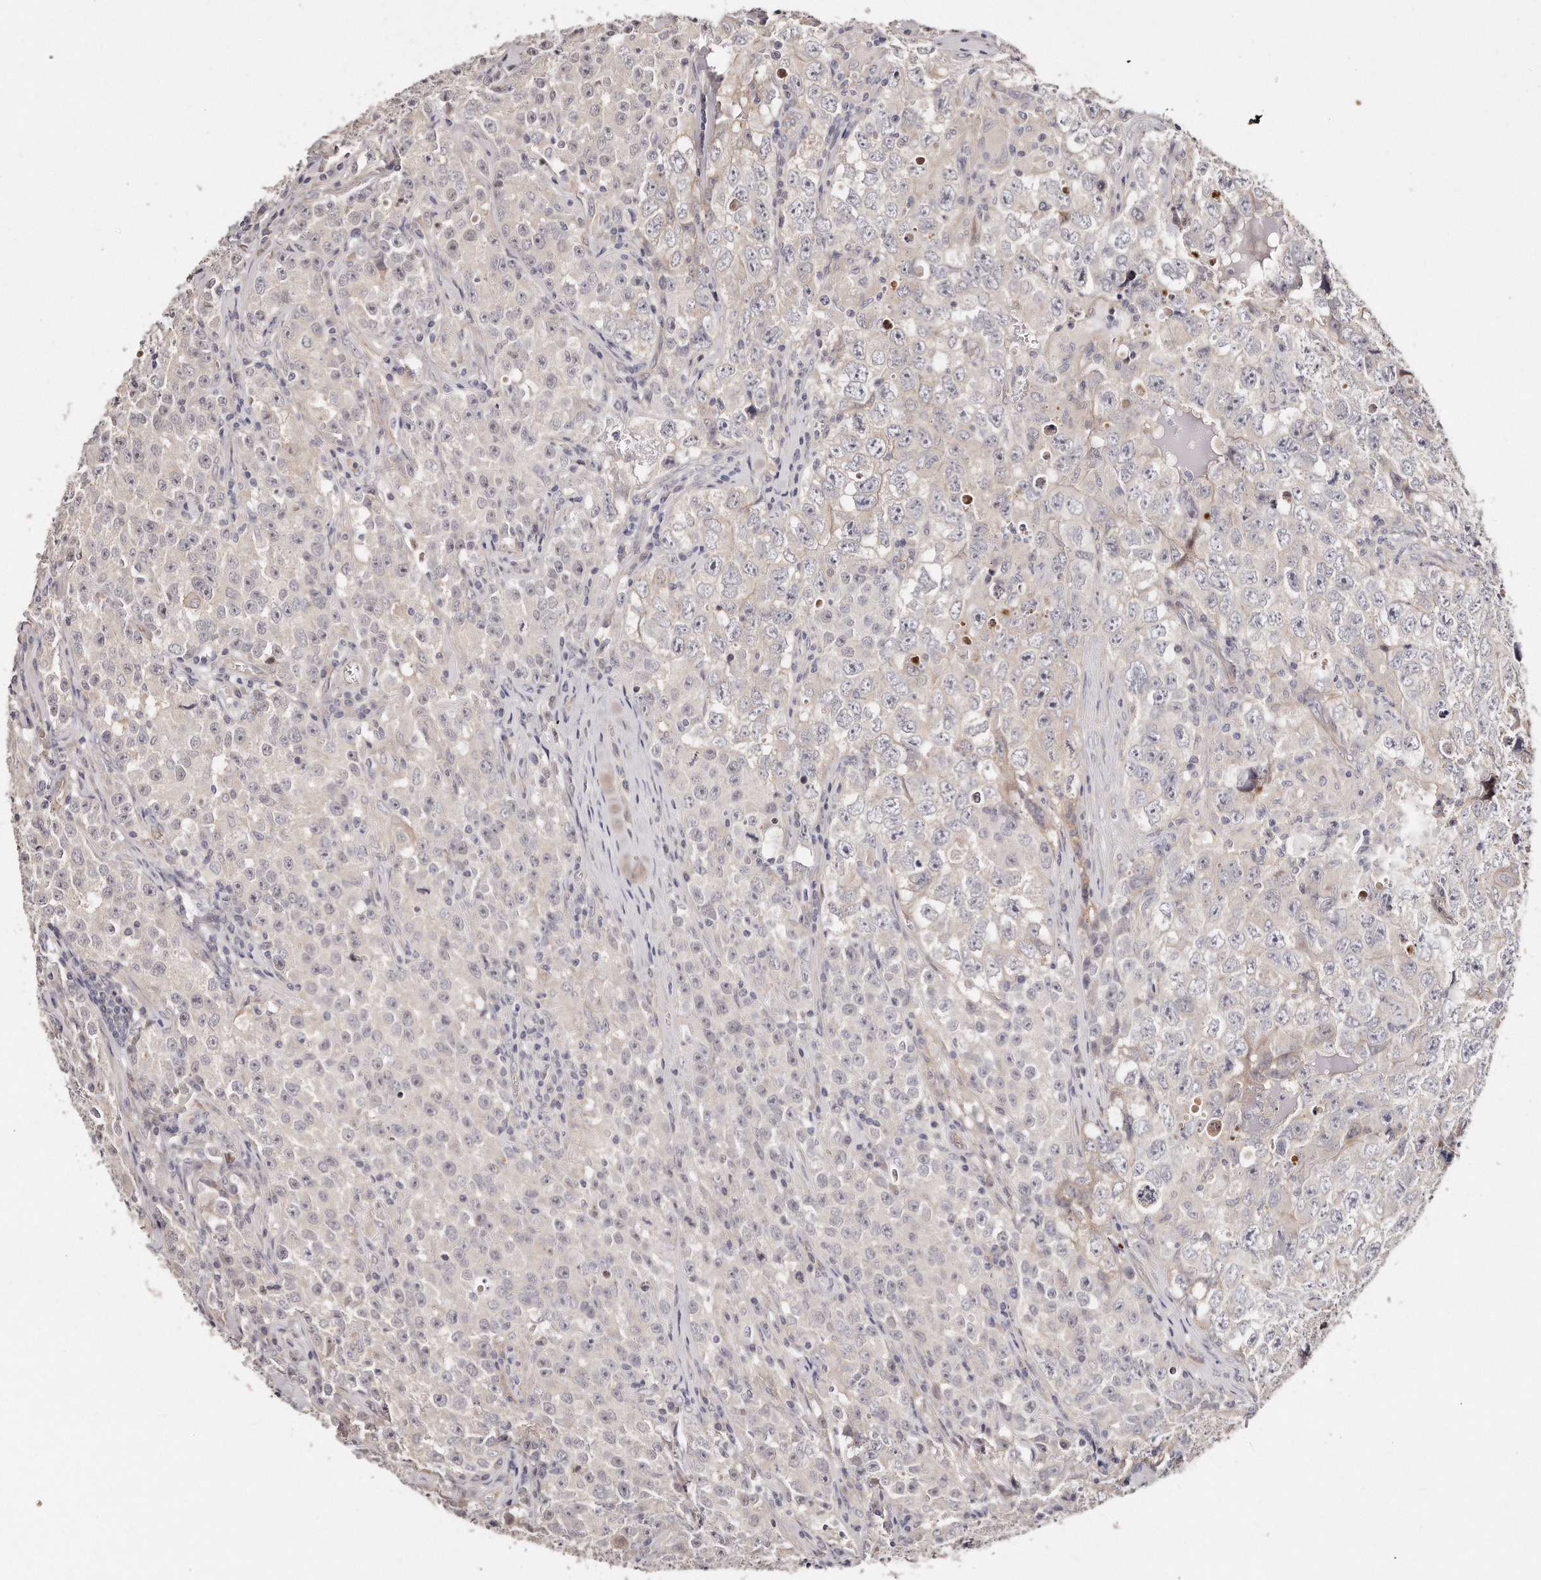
{"staining": {"intensity": "weak", "quantity": "<25%", "location": "cytoplasmic/membranous"}, "tissue": "testis cancer", "cell_type": "Tumor cells", "image_type": "cancer", "snomed": [{"axis": "morphology", "description": "Seminoma, NOS"}, {"axis": "morphology", "description": "Carcinoma, Embryonal, NOS"}, {"axis": "topography", "description": "Testis"}], "caption": "An IHC photomicrograph of testis cancer (seminoma) is shown. There is no staining in tumor cells of testis cancer (seminoma).", "gene": "CASZ1", "patient": {"sex": "male", "age": 43}}